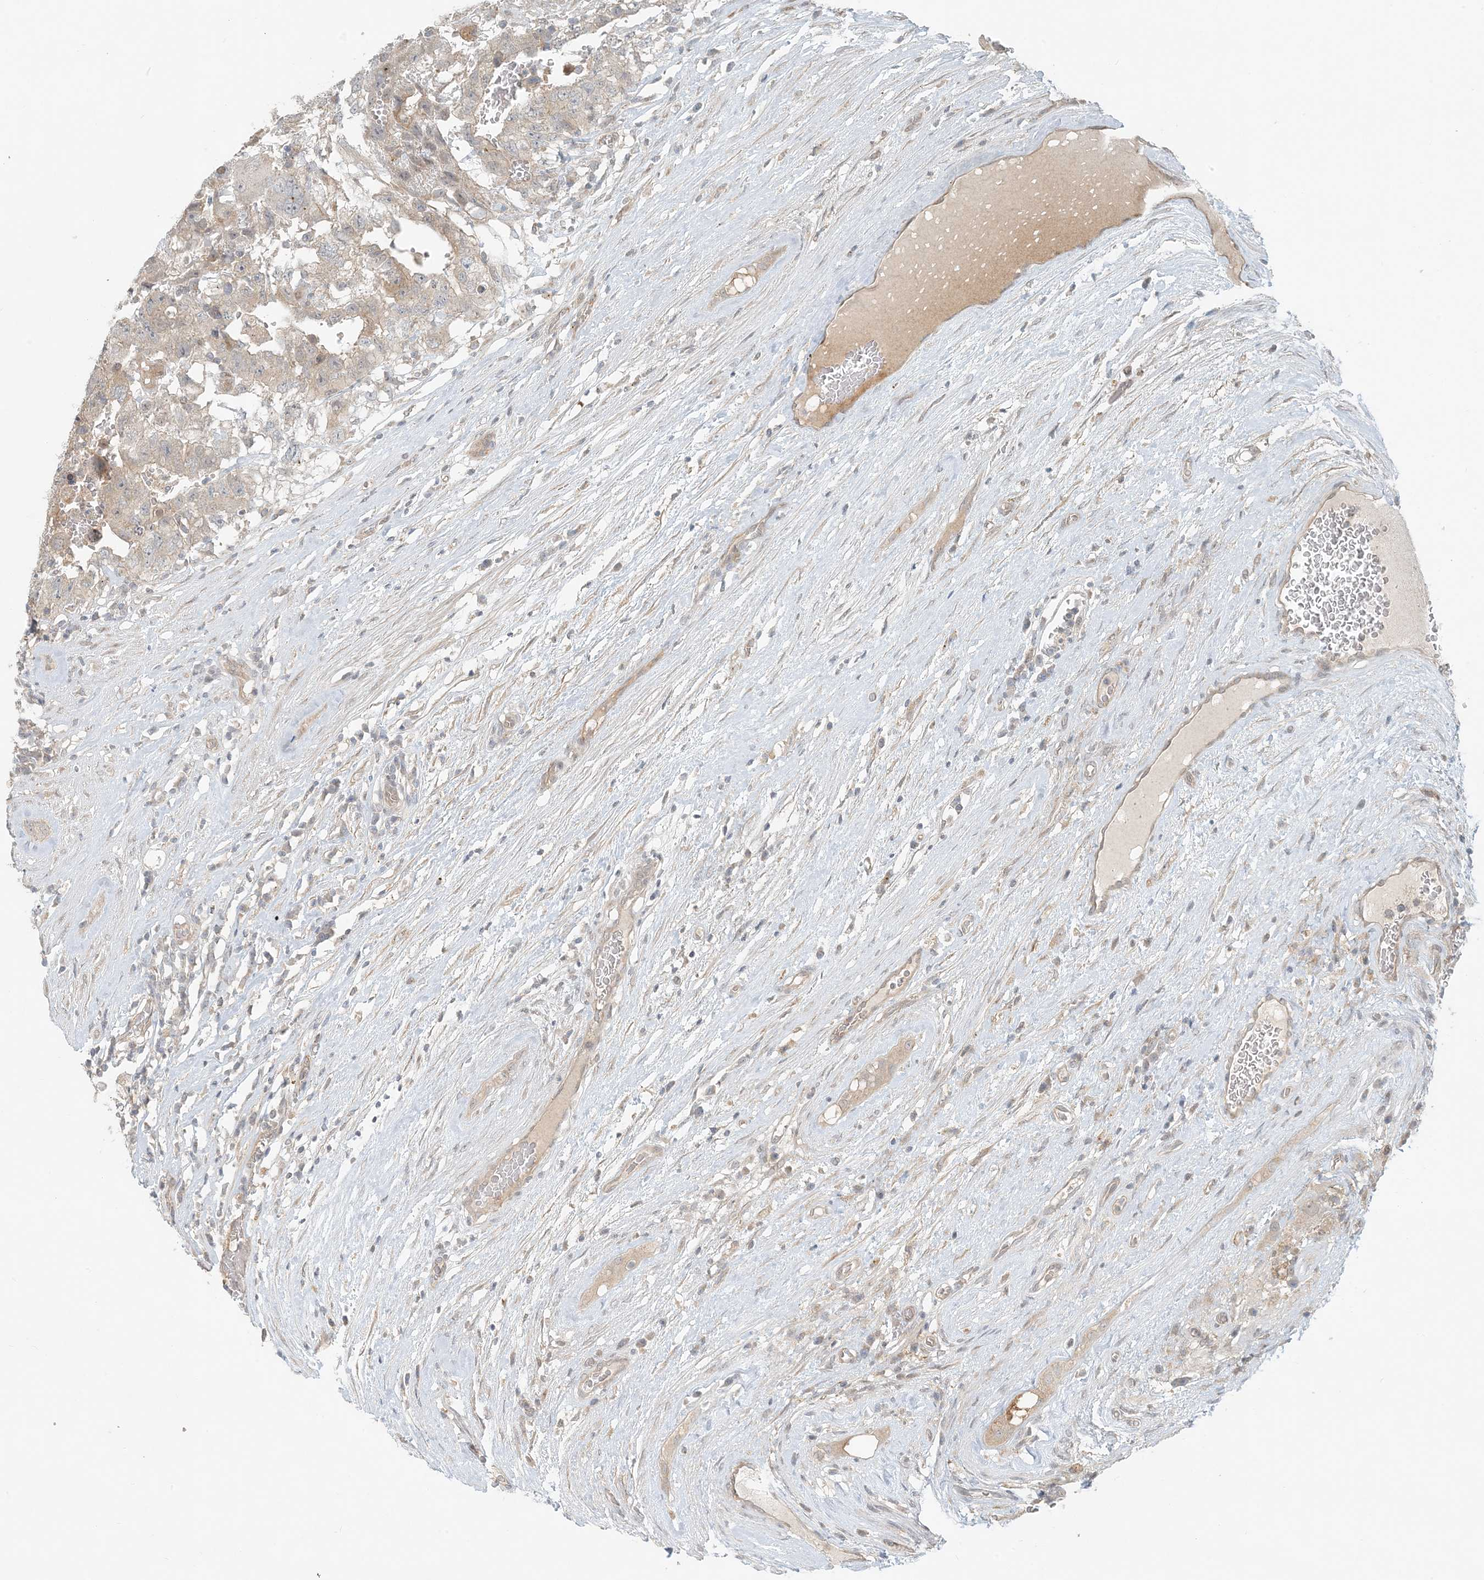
{"staining": {"intensity": "moderate", "quantity": "25%-75%", "location": "cytoplasmic/membranous"}, "tissue": "testis cancer", "cell_type": "Tumor cells", "image_type": "cancer", "snomed": [{"axis": "morphology", "description": "Carcinoma, Embryonal, NOS"}, {"axis": "topography", "description": "Testis"}], "caption": "Immunohistochemical staining of human embryonal carcinoma (testis) demonstrates medium levels of moderate cytoplasmic/membranous positivity in about 25%-75% of tumor cells. Nuclei are stained in blue.", "gene": "OBI1", "patient": {"sex": "male", "age": 26}}